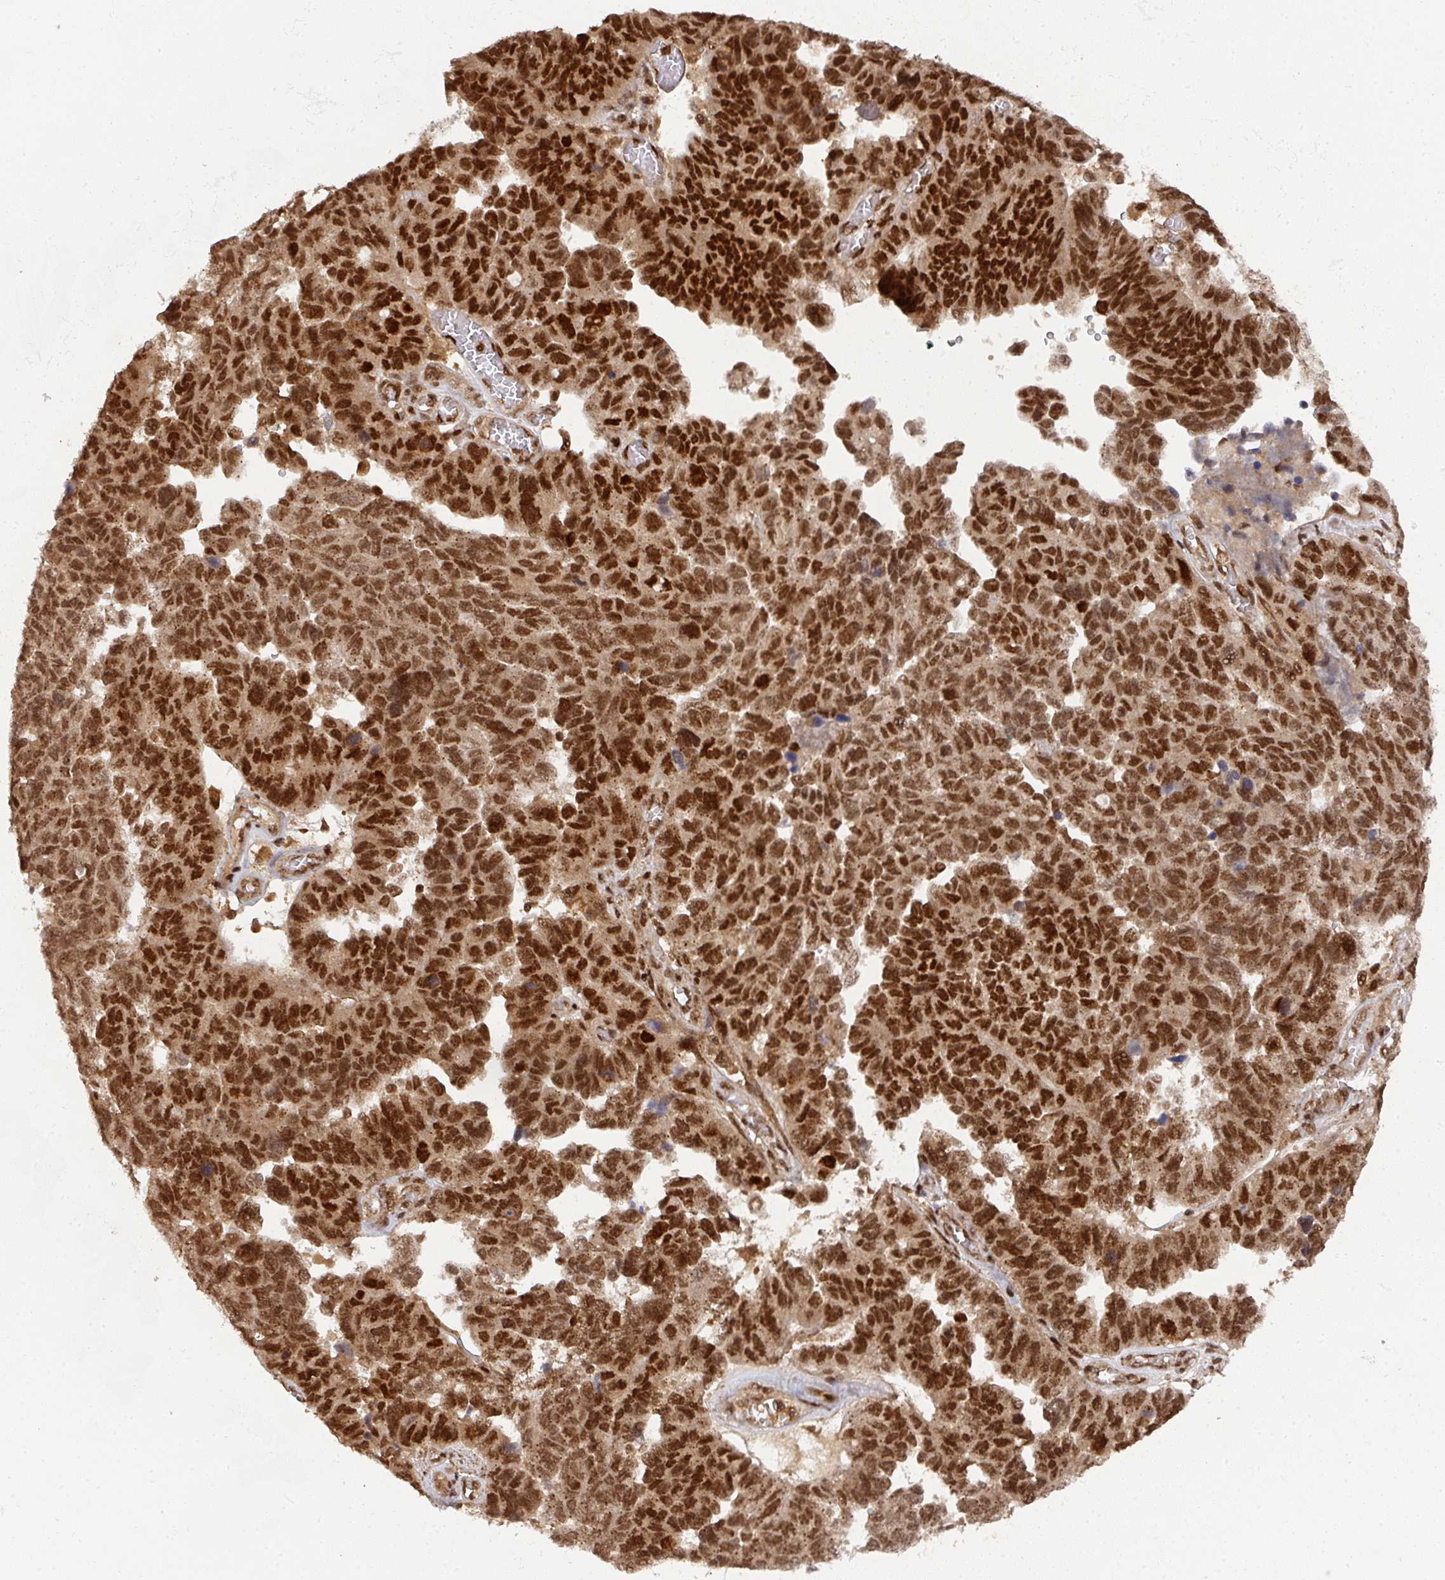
{"staining": {"intensity": "strong", "quantity": ">75%", "location": "nuclear"}, "tissue": "ovarian cancer", "cell_type": "Tumor cells", "image_type": "cancer", "snomed": [{"axis": "morphology", "description": "Cystadenocarcinoma, serous, NOS"}, {"axis": "topography", "description": "Ovary"}], "caption": "Tumor cells exhibit high levels of strong nuclear positivity in about >75% of cells in human ovarian cancer.", "gene": "DIDO1", "patient": {"sex": "female", "age": 64}}